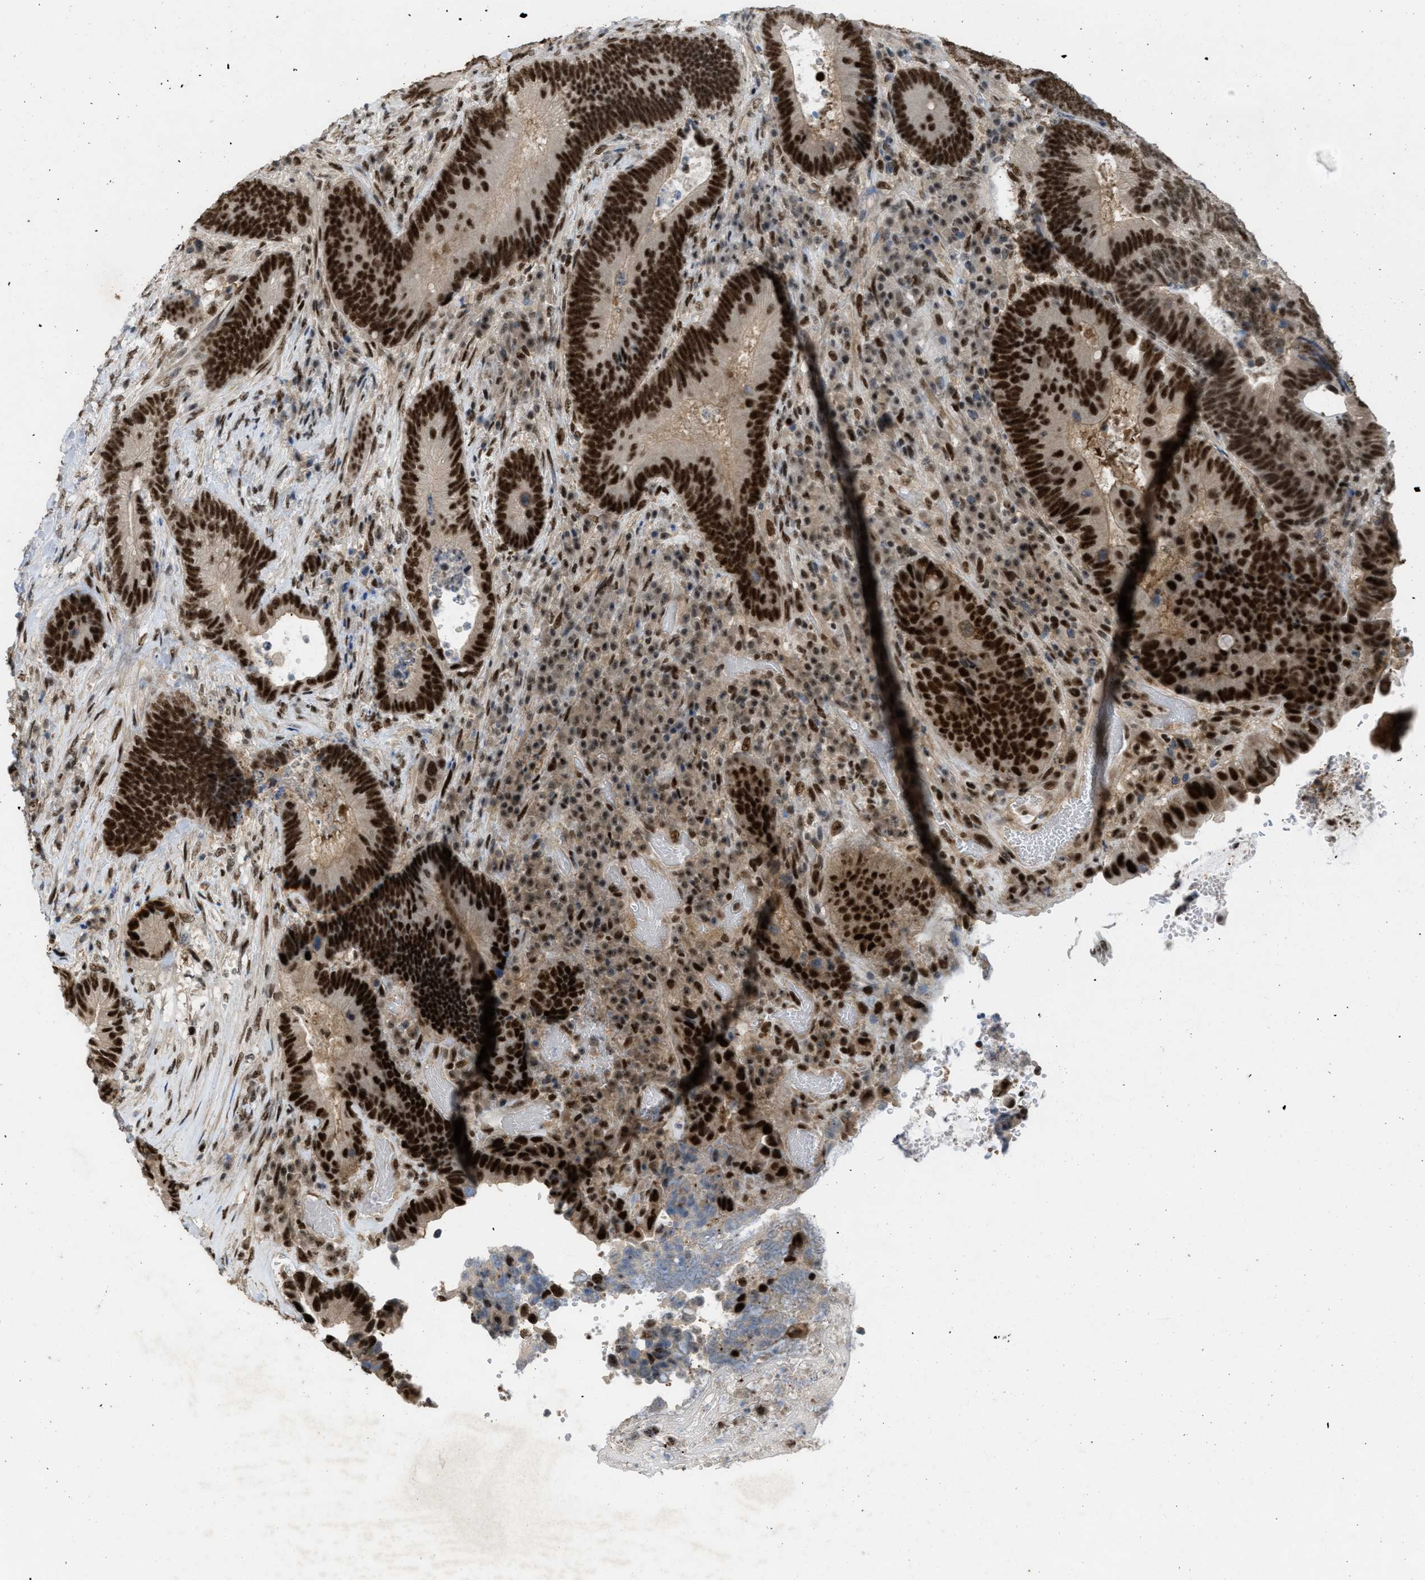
{"staining": {"intensity": "strong", "quantity": ">75%", "location": "nuclear"}, "tissue": "colorectal cancer", "cell_type": "Tumor cells", "image_type": "cancer", "snomed": [{"axis": "morphology", "description": "Adenocarcinoma, NOS"}, {"axis": "topography", "description": "Rectum"}], "caption": "Colorectal cancer (adenocarcinoma) tissue shows strong nuclear expression in about >75% of tumor cells, visualized by immunohistochemistry.", "gene": "CDT1", "patient": {"sex": "female", "age": 89}}